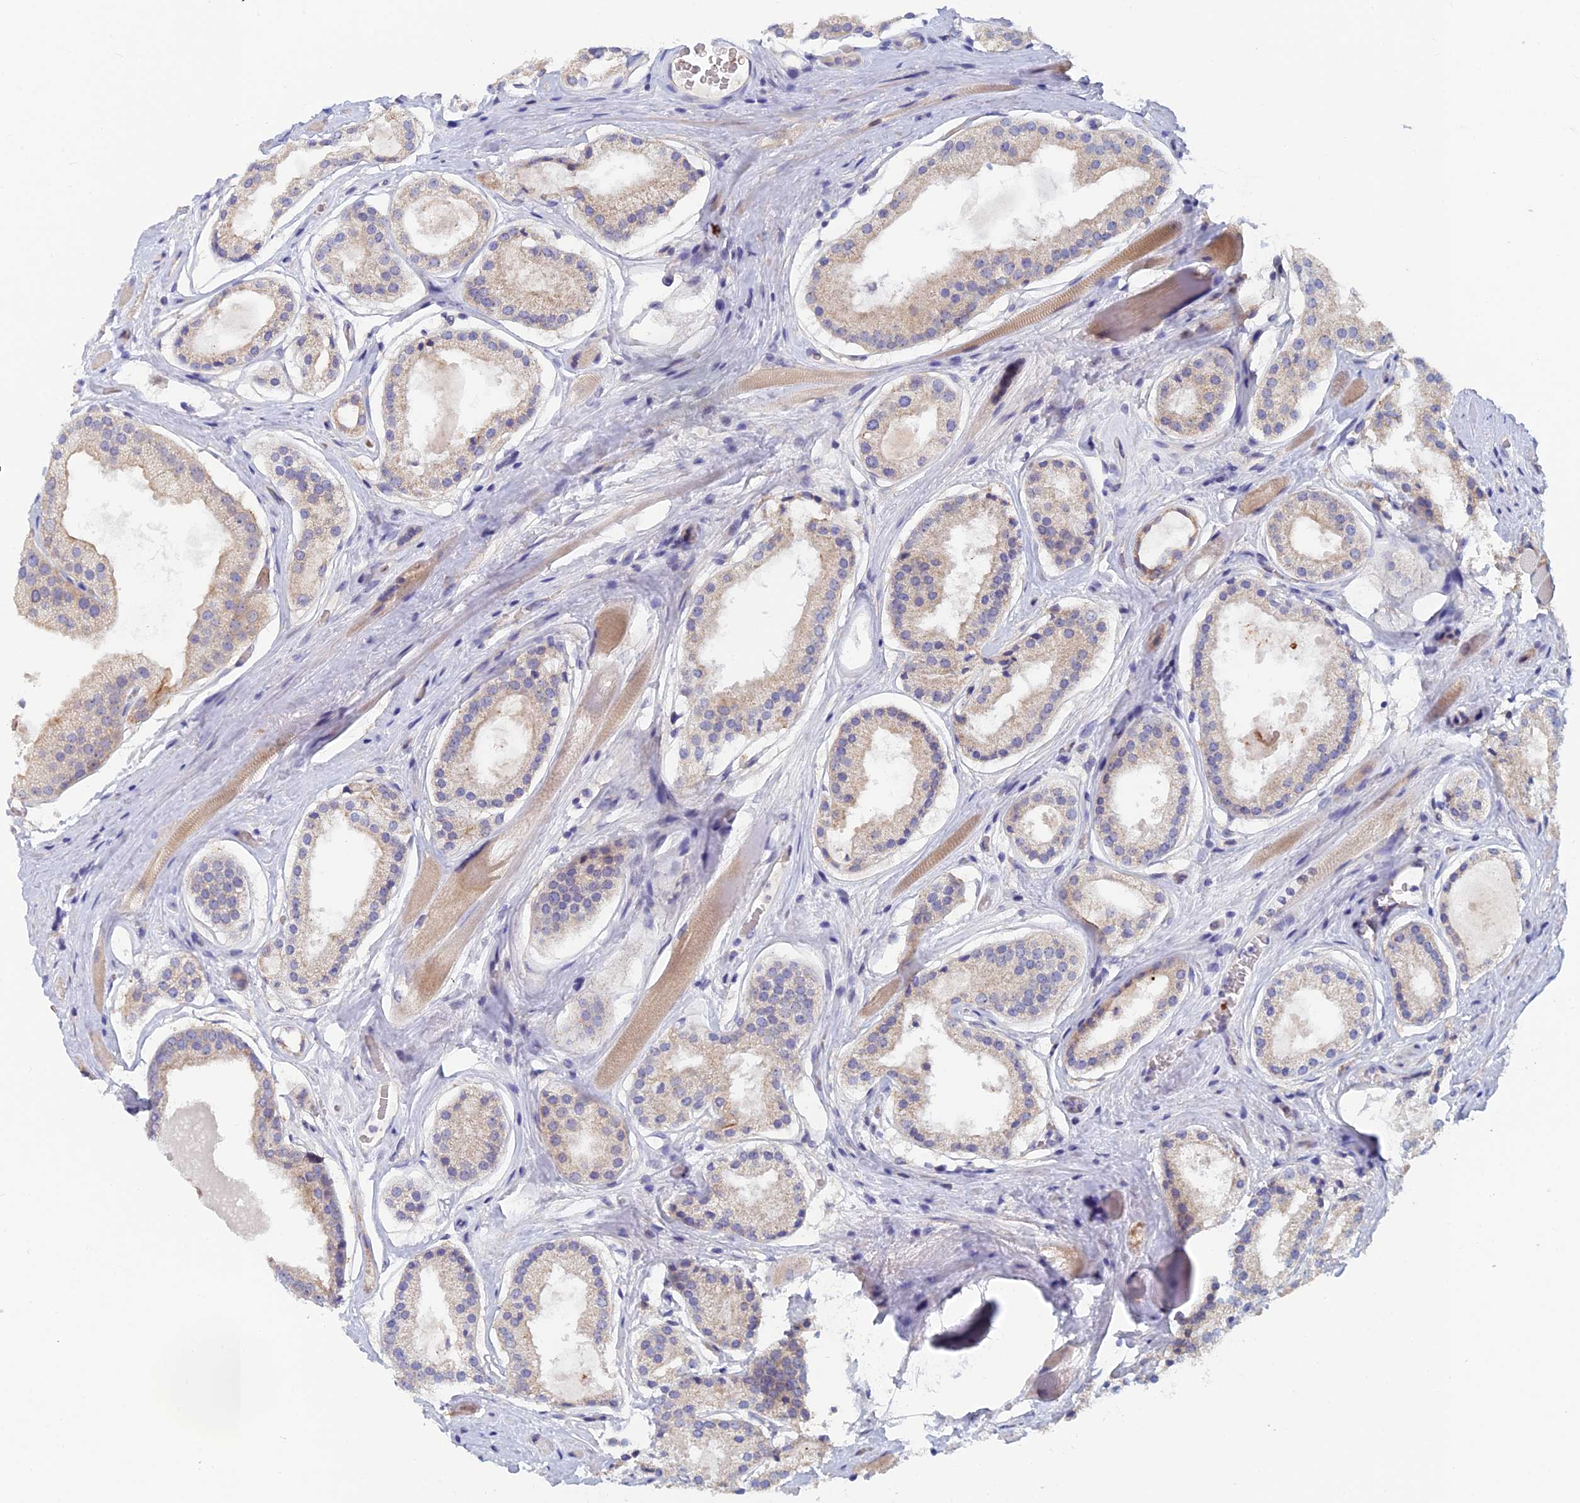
{"staining": {"intensity": "weak", "quantity": "<25%", "location": "cytoplasmic/membranous"}, "tissue": "prostate cancer", "cell_type": "Tumor cells", "image_type": "cancer", "snomed": [{"axis": "morphology", "description": "Adenocarcinoma, High grade"}, {"axis": "topography", "description": "Prostate"}], "caption": "High magnification brightfield microscopy of prostate cancer (adenocarcinoma (high-grade)) stained with DAB (3,3'-diaminobenzidine) (brown) and counterstained with hematoxylin (blue): tumor cells show no significant expression.", "gene": "GIPC1", "patient": {"sex": "male", "age": 67}}